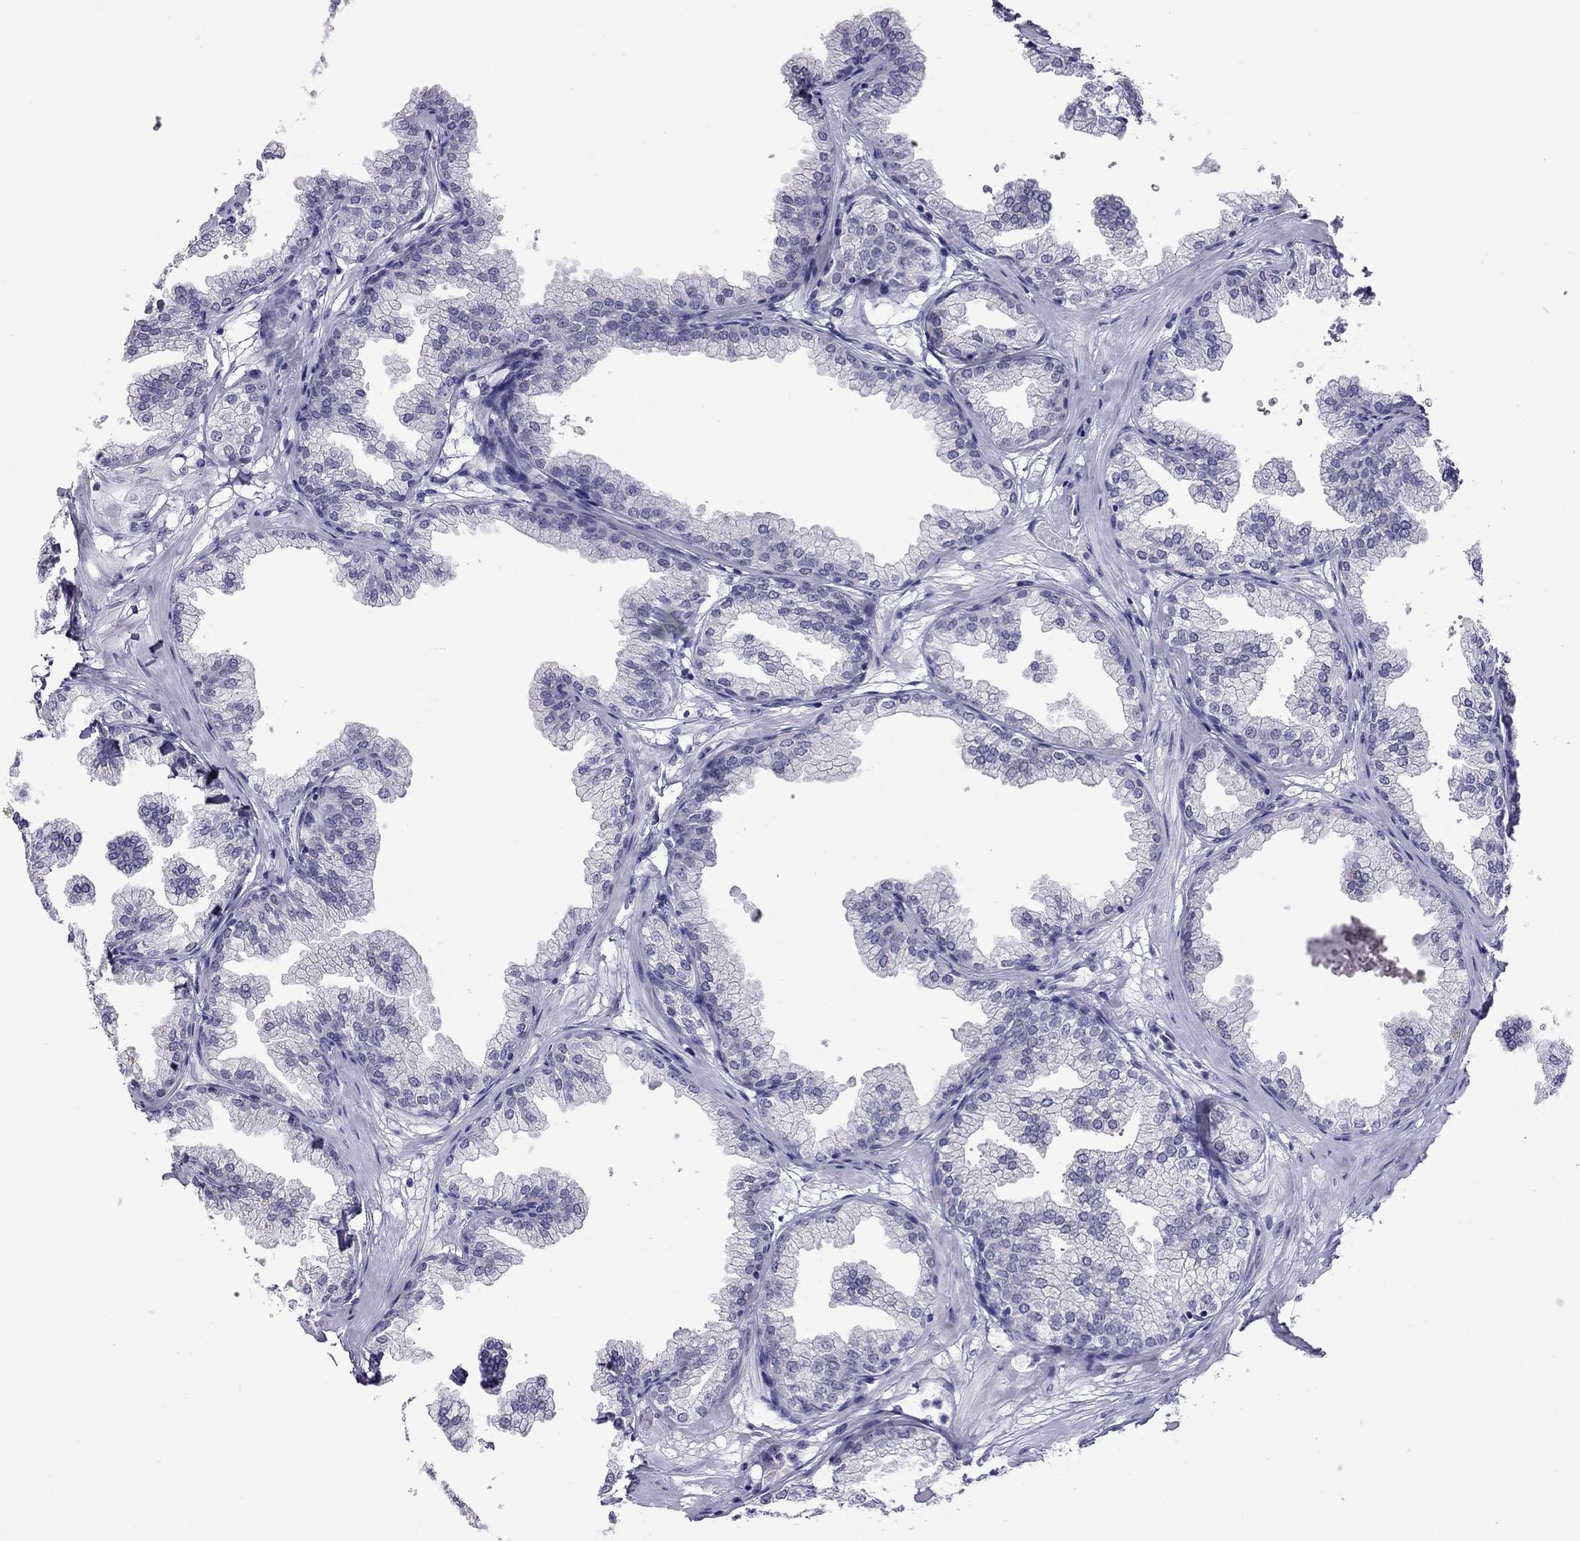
{"staining": {"intensity": "negative", "quantity": "none", "location": "none"}, "tissue": "prostate", "cell_type": "Glandular cells", "image_type": "normal", "snomed": [{"axis": "morphology", "description": "Normal tissue, NOS"}, {"axis": "topography", "description": "Prostate"}], "caption": "Glandular cells show no significant positivity in benign prostate. Nuclei are stained in blue.", "gene": "CHRNB3", "patient": {"sex": "male", "age": 37}}